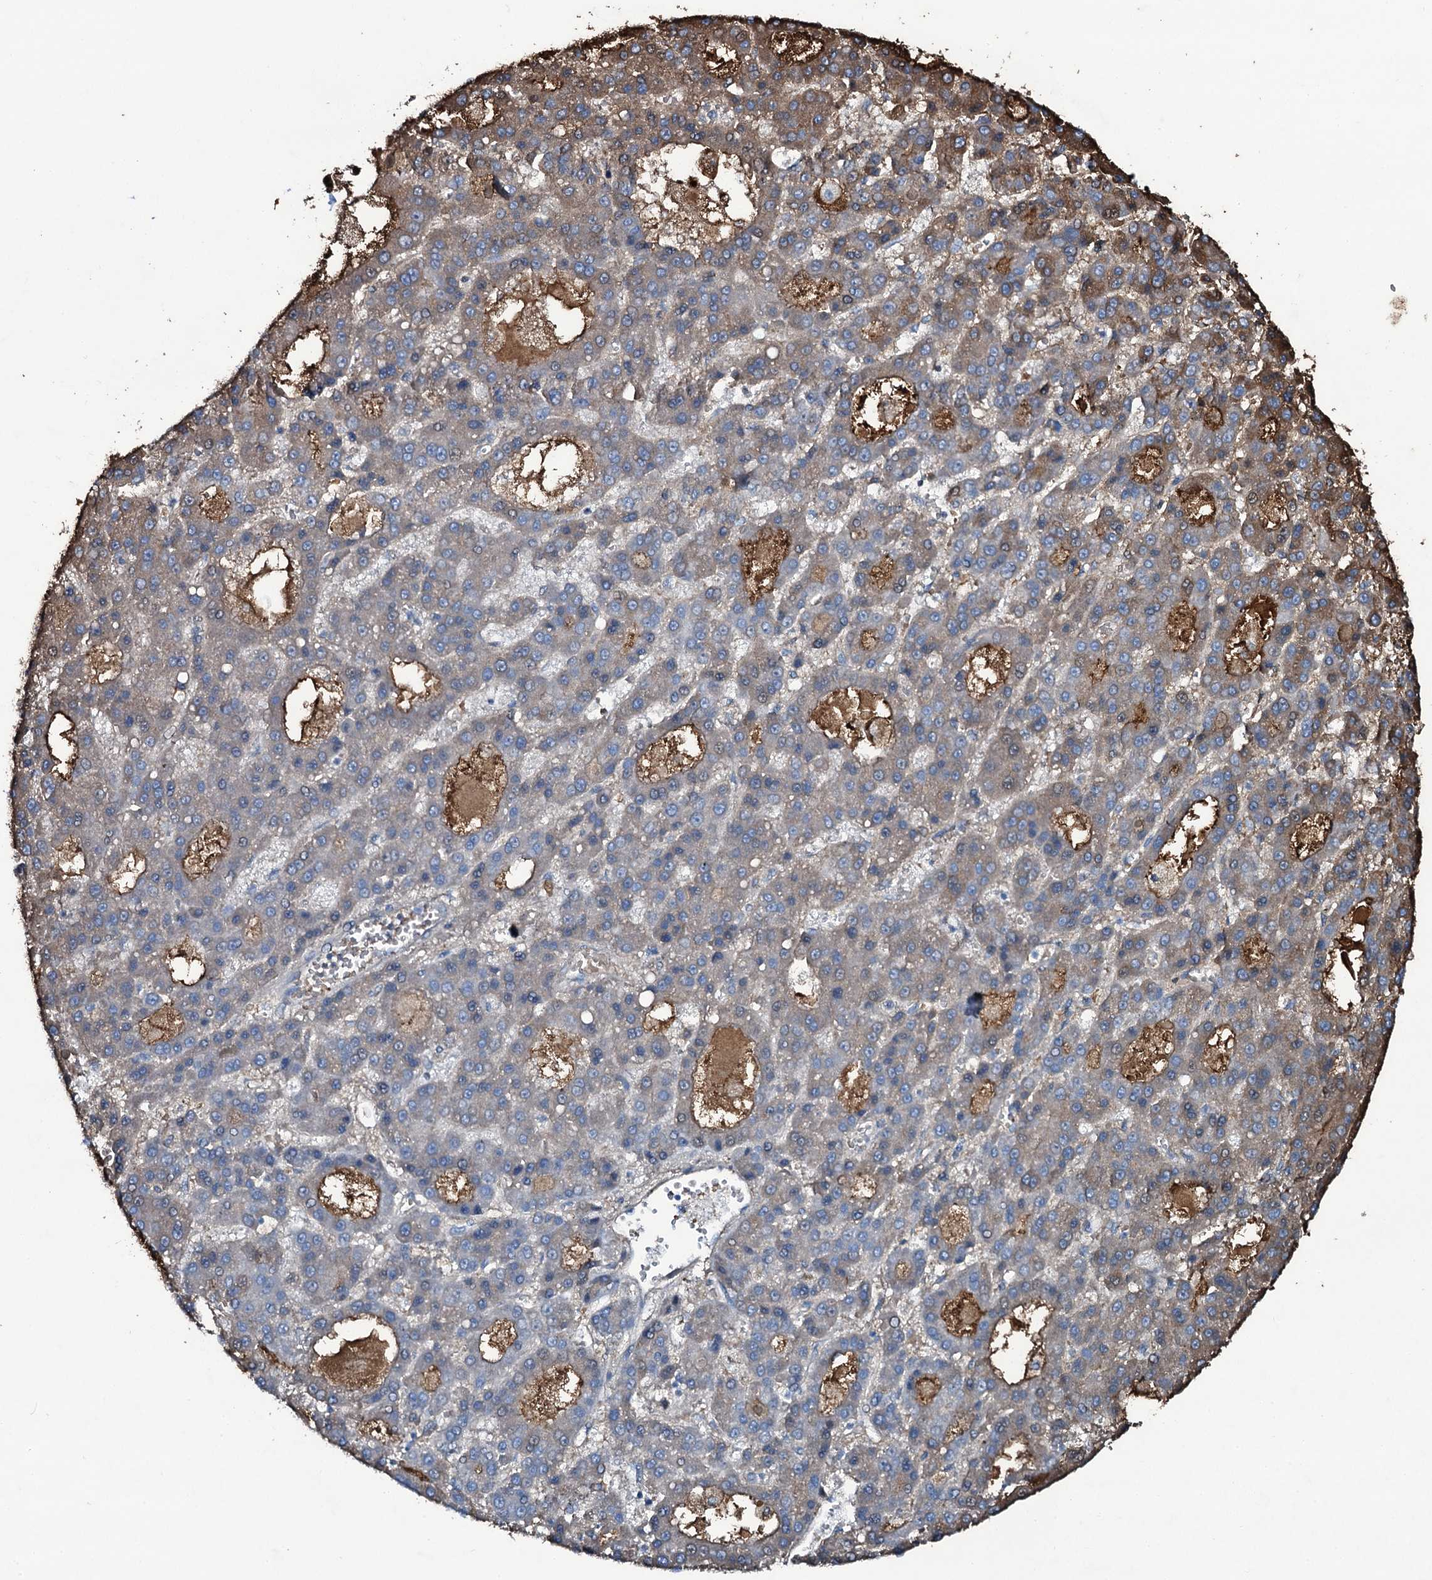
{"staining": {"intensity": "moderate", "quantity": "<25%", "location": "cytoplasmic/membranous"}, "tissue": "liver cancer", "cell_type": "Tumor cells", "image_type": "cancer", "snomed": [{"axis": "morphology", "description": "Carcinoma, Hepatocellular, NOS"}, {"axis": "topography", "description": "Liver"}], "caption": "This is a micrograph of immunohistochemistry (IHC) staining of liver cancer, which shows moderate positivity in the cytoplasmic/membranous of tumor cells.", "gene": "EDN1", "patient": {"sex": "male", "age": 70}}